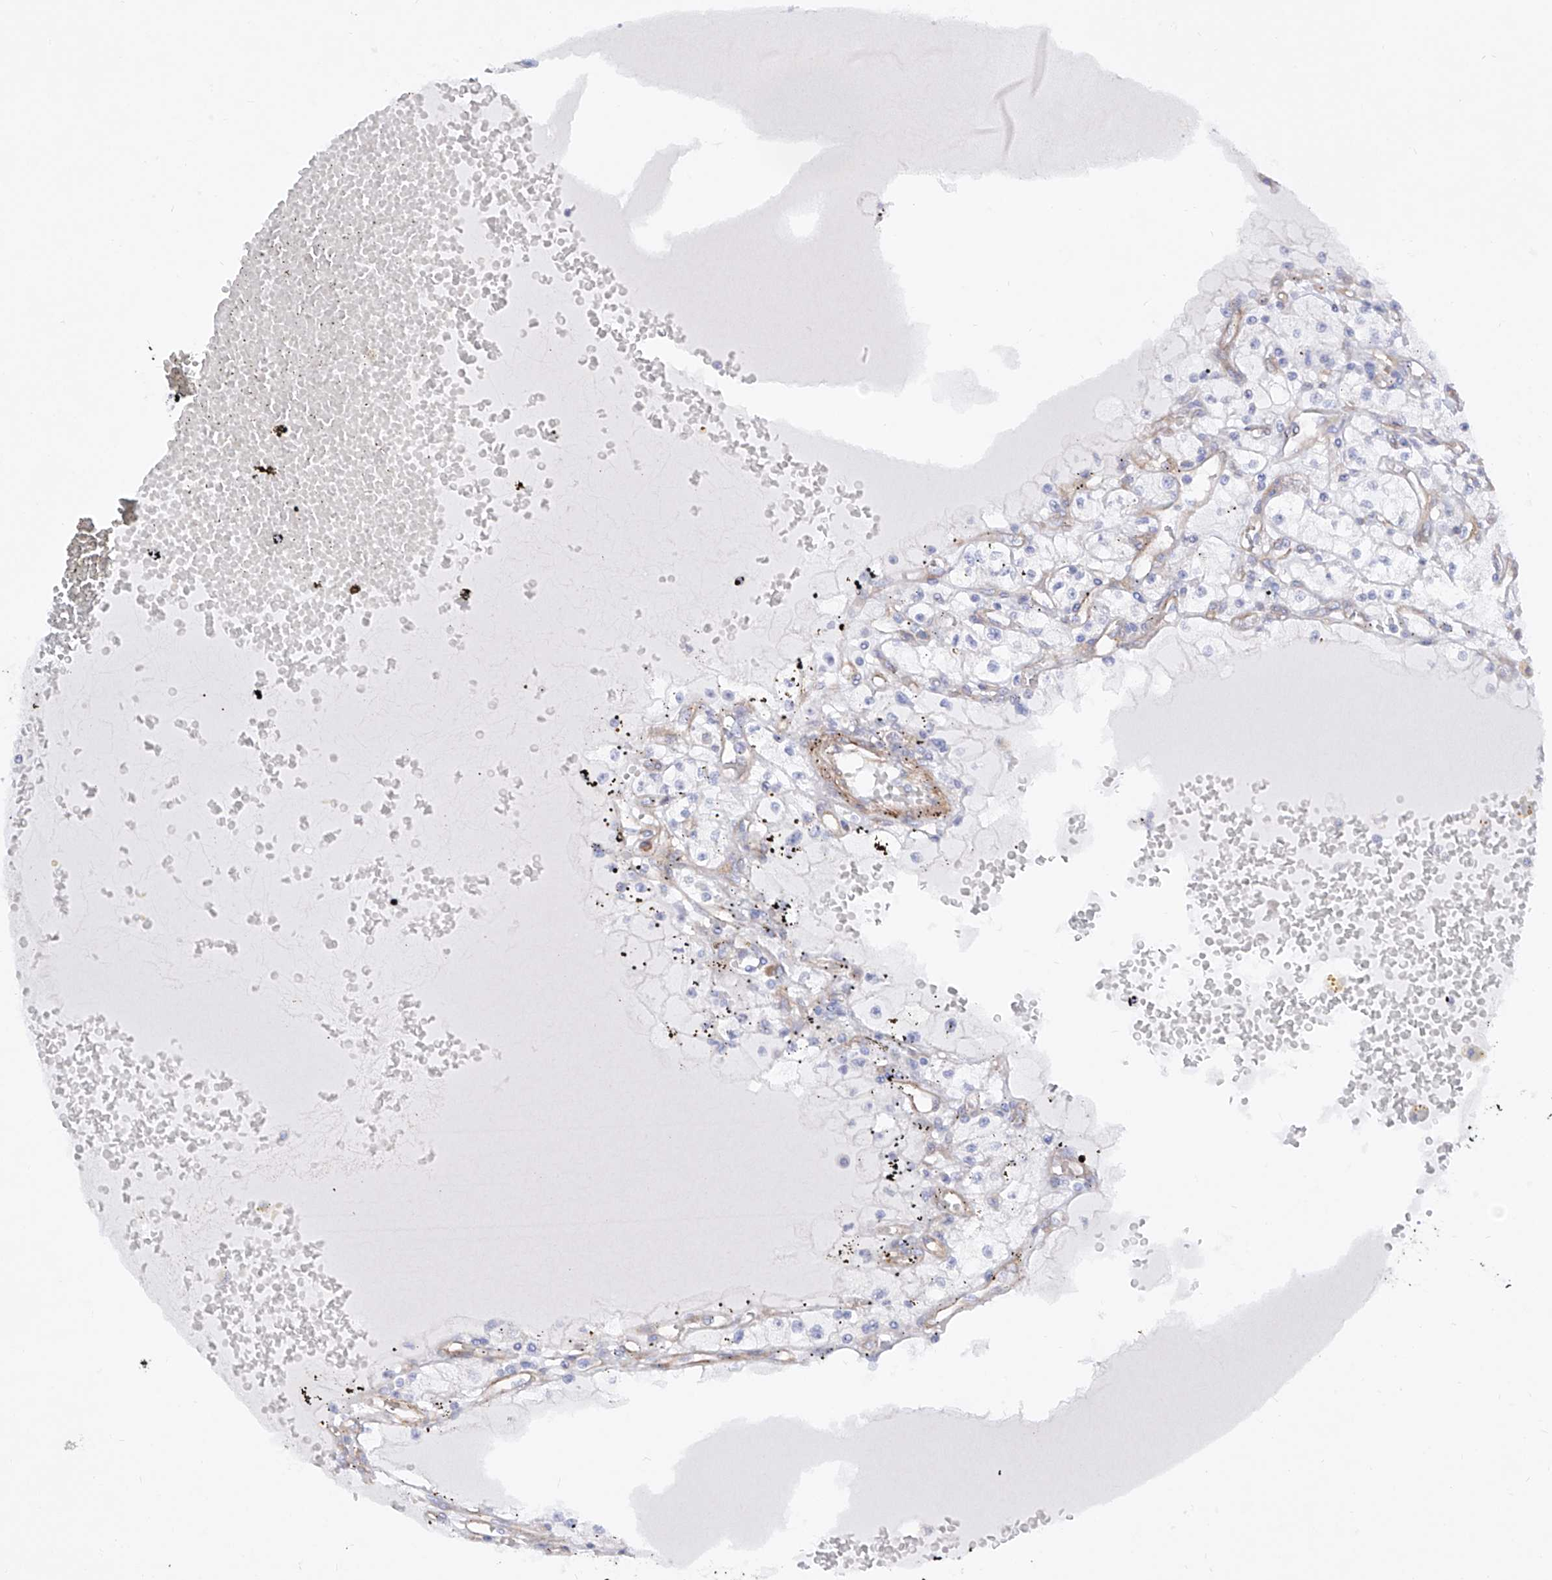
{"staining": {"intensity": "negative", "quantity": "none", "location": "none"}, "tissue": "renal cancer", "cell_type": "Tumor cells", "image_type": "cancer", "snomed": [{"axis": "morphology", "description": "Adenocarcinoma, NOS"}, {"axis": "topography", "description": "Kidney"}], "caption": "IHC micrograph of human renal cancer stained for a protein (brown), which shows no expression in tumor cells.", "gene": "LCA5", "patient": {"sex": "male", "age": 56}}